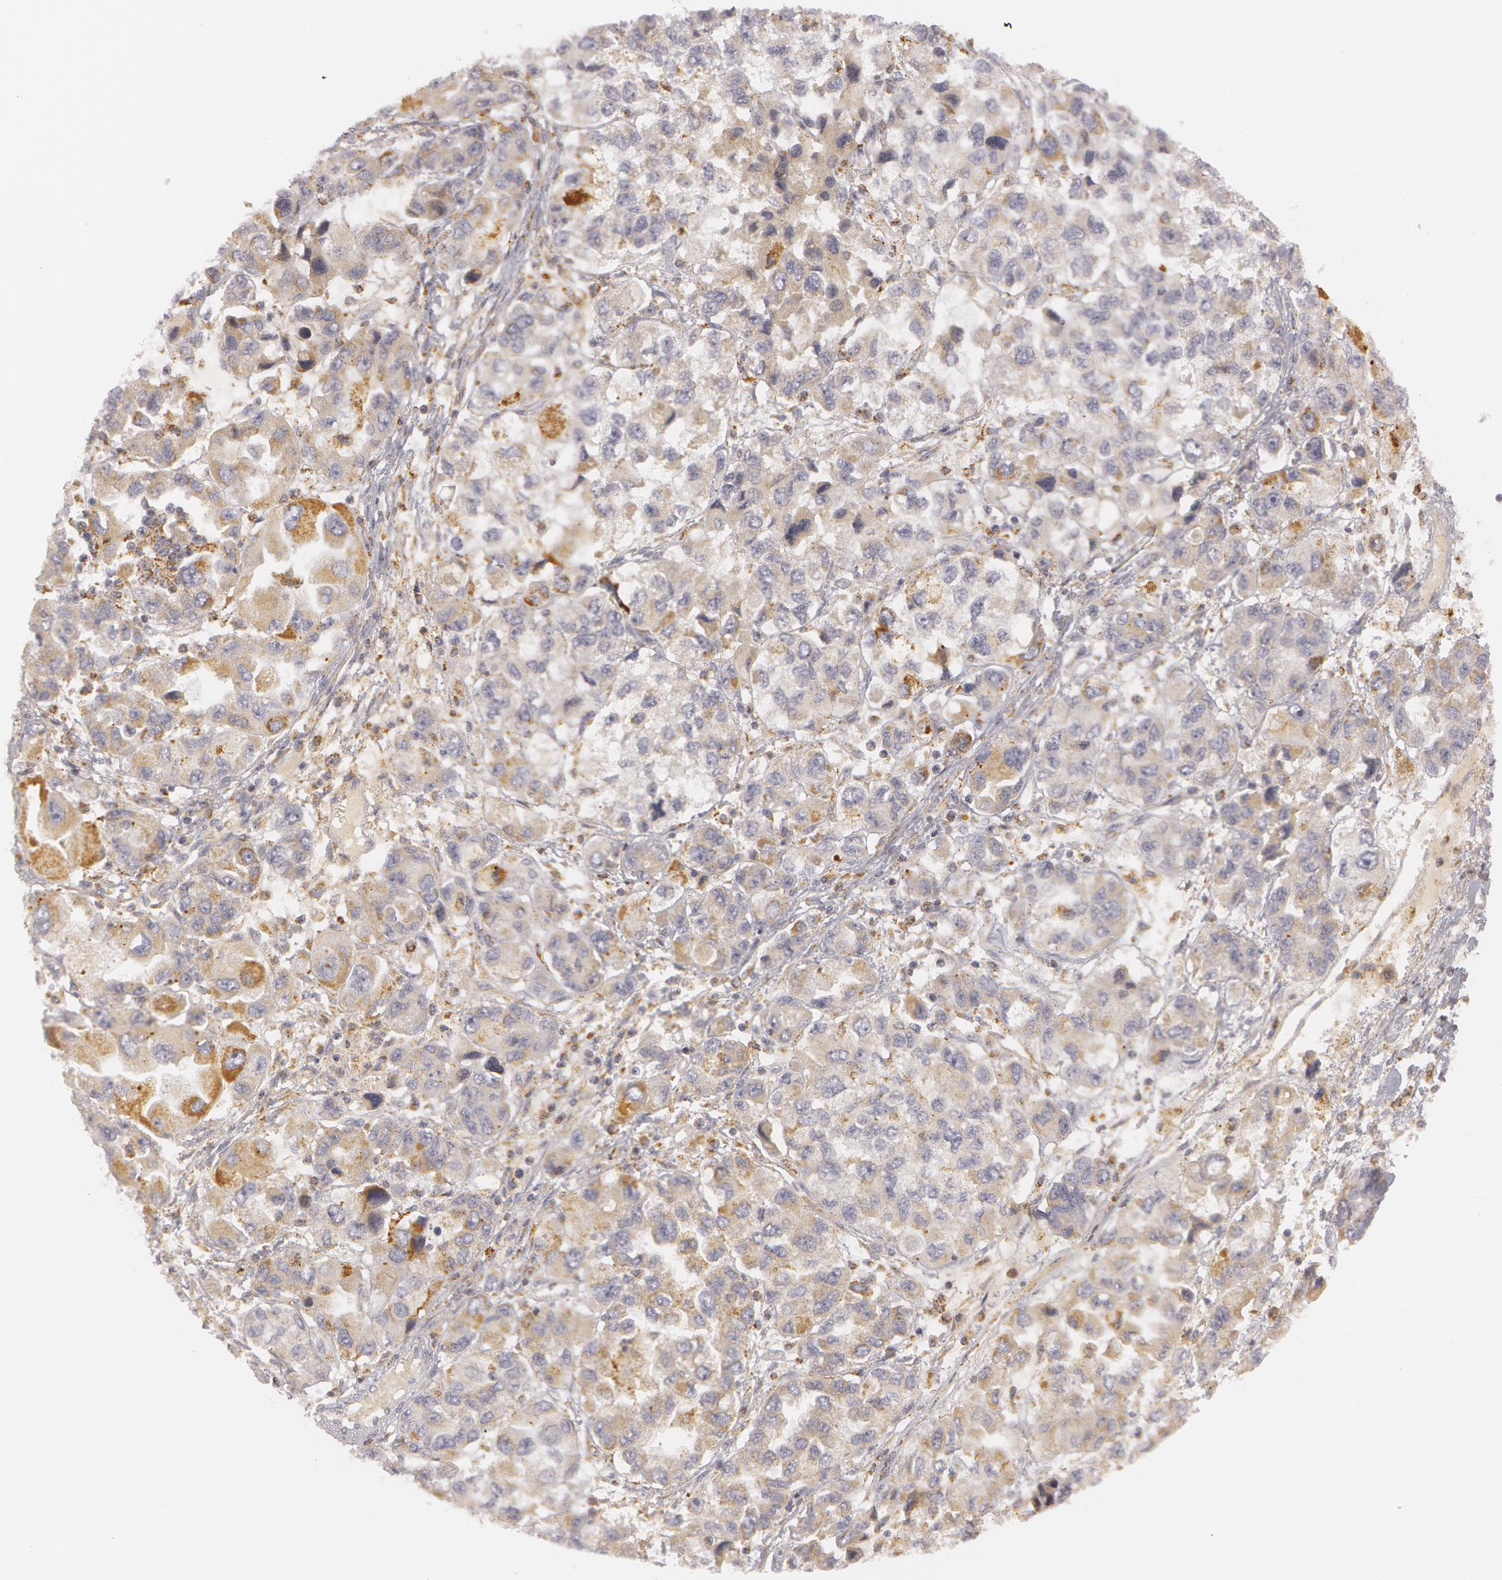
{"staining": {"intensity": "weak", "quantity": "25%-75%", "location": "cytoplasmic/membranous"}, "tissue": "ovarian cancer", "cell_type": "Tumor cells", "image_type": "cancer", "snomed": [{"axis": "morphology", "description": "Cystadenocarcinoma, serous, NOS"}, {"axis": "topography", "description": "Ovary"}], "caption": "A photomicrograph of human ovarian cancer (serous cystadenocarcinoma) stained for a protein exhibits weak cytoplasmic/membranous brown staining in tumor cells.", "gene": "C7", "patient": {"sex": "female", "age": 84}}